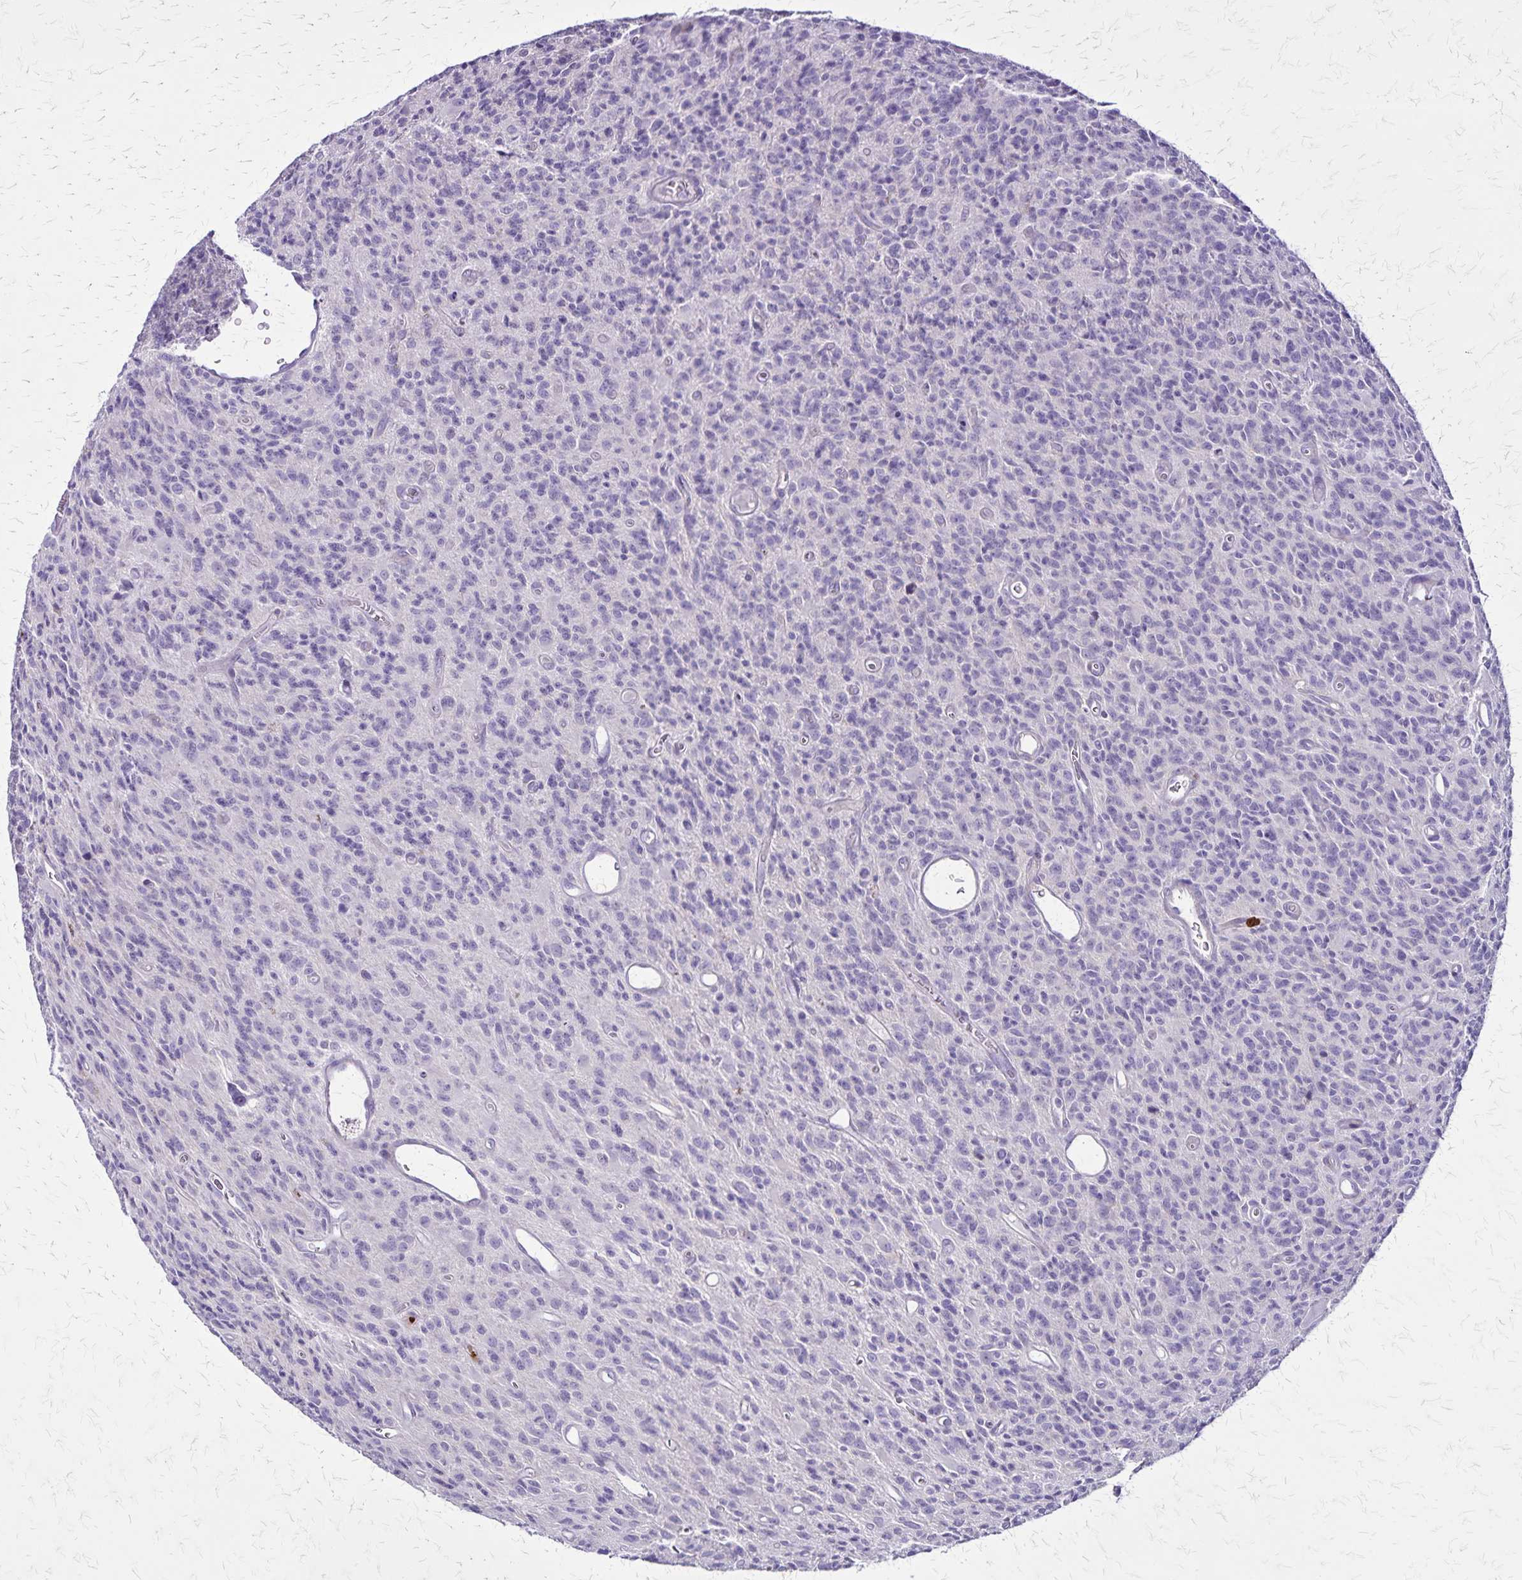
{"staining": {"intensity": "negative", "quantity": "none", "location": "none"}, "tissue": "glioma", "cell_type": "Tumor cells", "image_type": "cancer", "snomed": [{"axis": "morphology", "description": "Glioma, malignant, High grade"}, {"axis": "topography", "description": "Brain"}], "caption": "A high-resolution histopathology image shows IHC staining of glioma, which displays no significant positivity in tumor cells.", "gene": "ULBP3", "patient": {"sex": "male", "age": 76}}